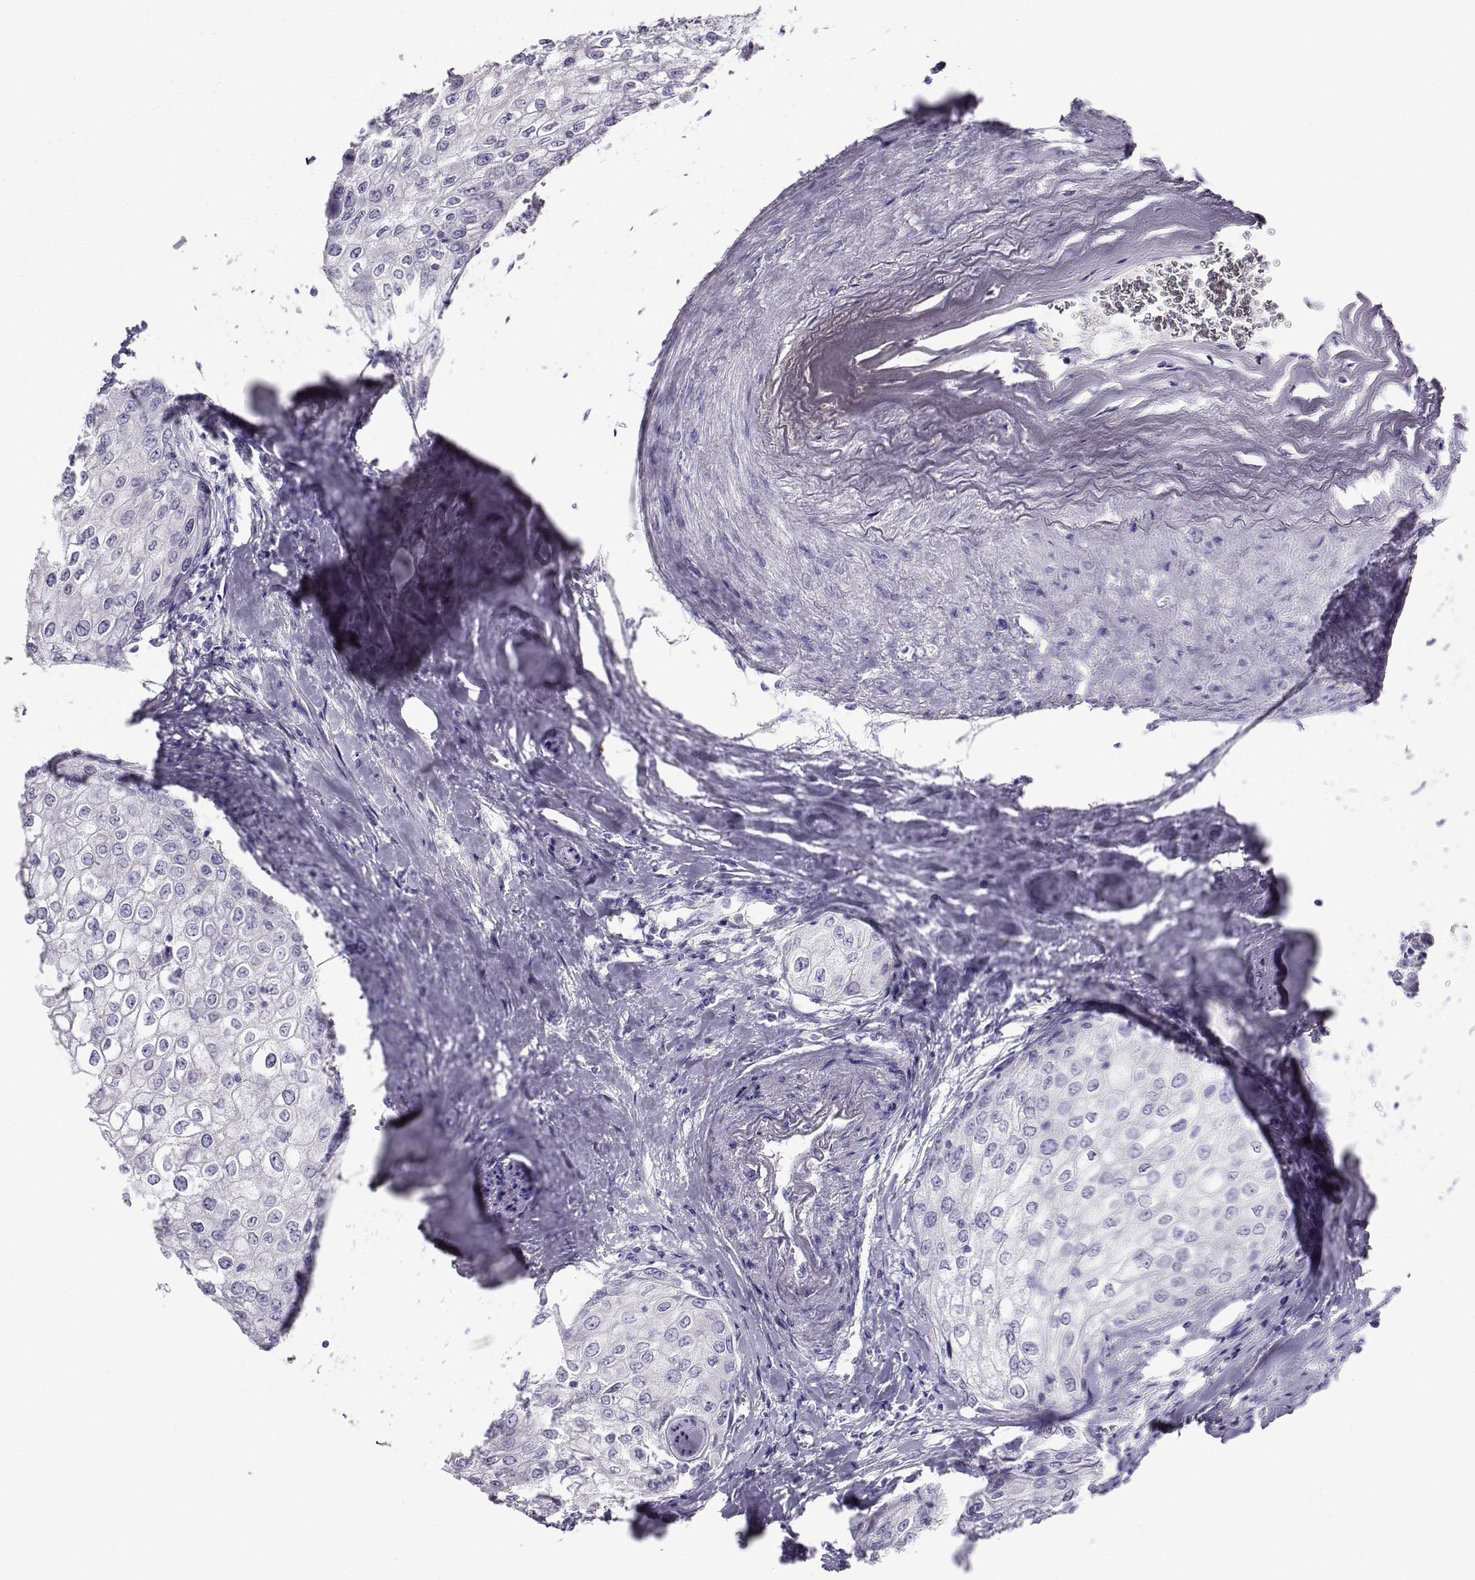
{"staining": {"intensity": "negative", "quantity": "none", "location": "none"}, "tissue": "urothelial cancer", "cell_type": "Tumor cells", "image_type": "cancer", "snomed": [{"axis": "morphology", "description": "Urothelial carcinoma, High grade"}, {"axis": "topography", "description": "Urinary bladder"}], "caption": "Protein analysis of urothelial carcinoma (high-grade) exhibits no significant staining in tumor cells. (DAB (3,3'-diaminobenzidine) immunohistochemistry, high magnification).", "gene": "RHOXF2", "patient": {"sex": "male", "age": 62}}